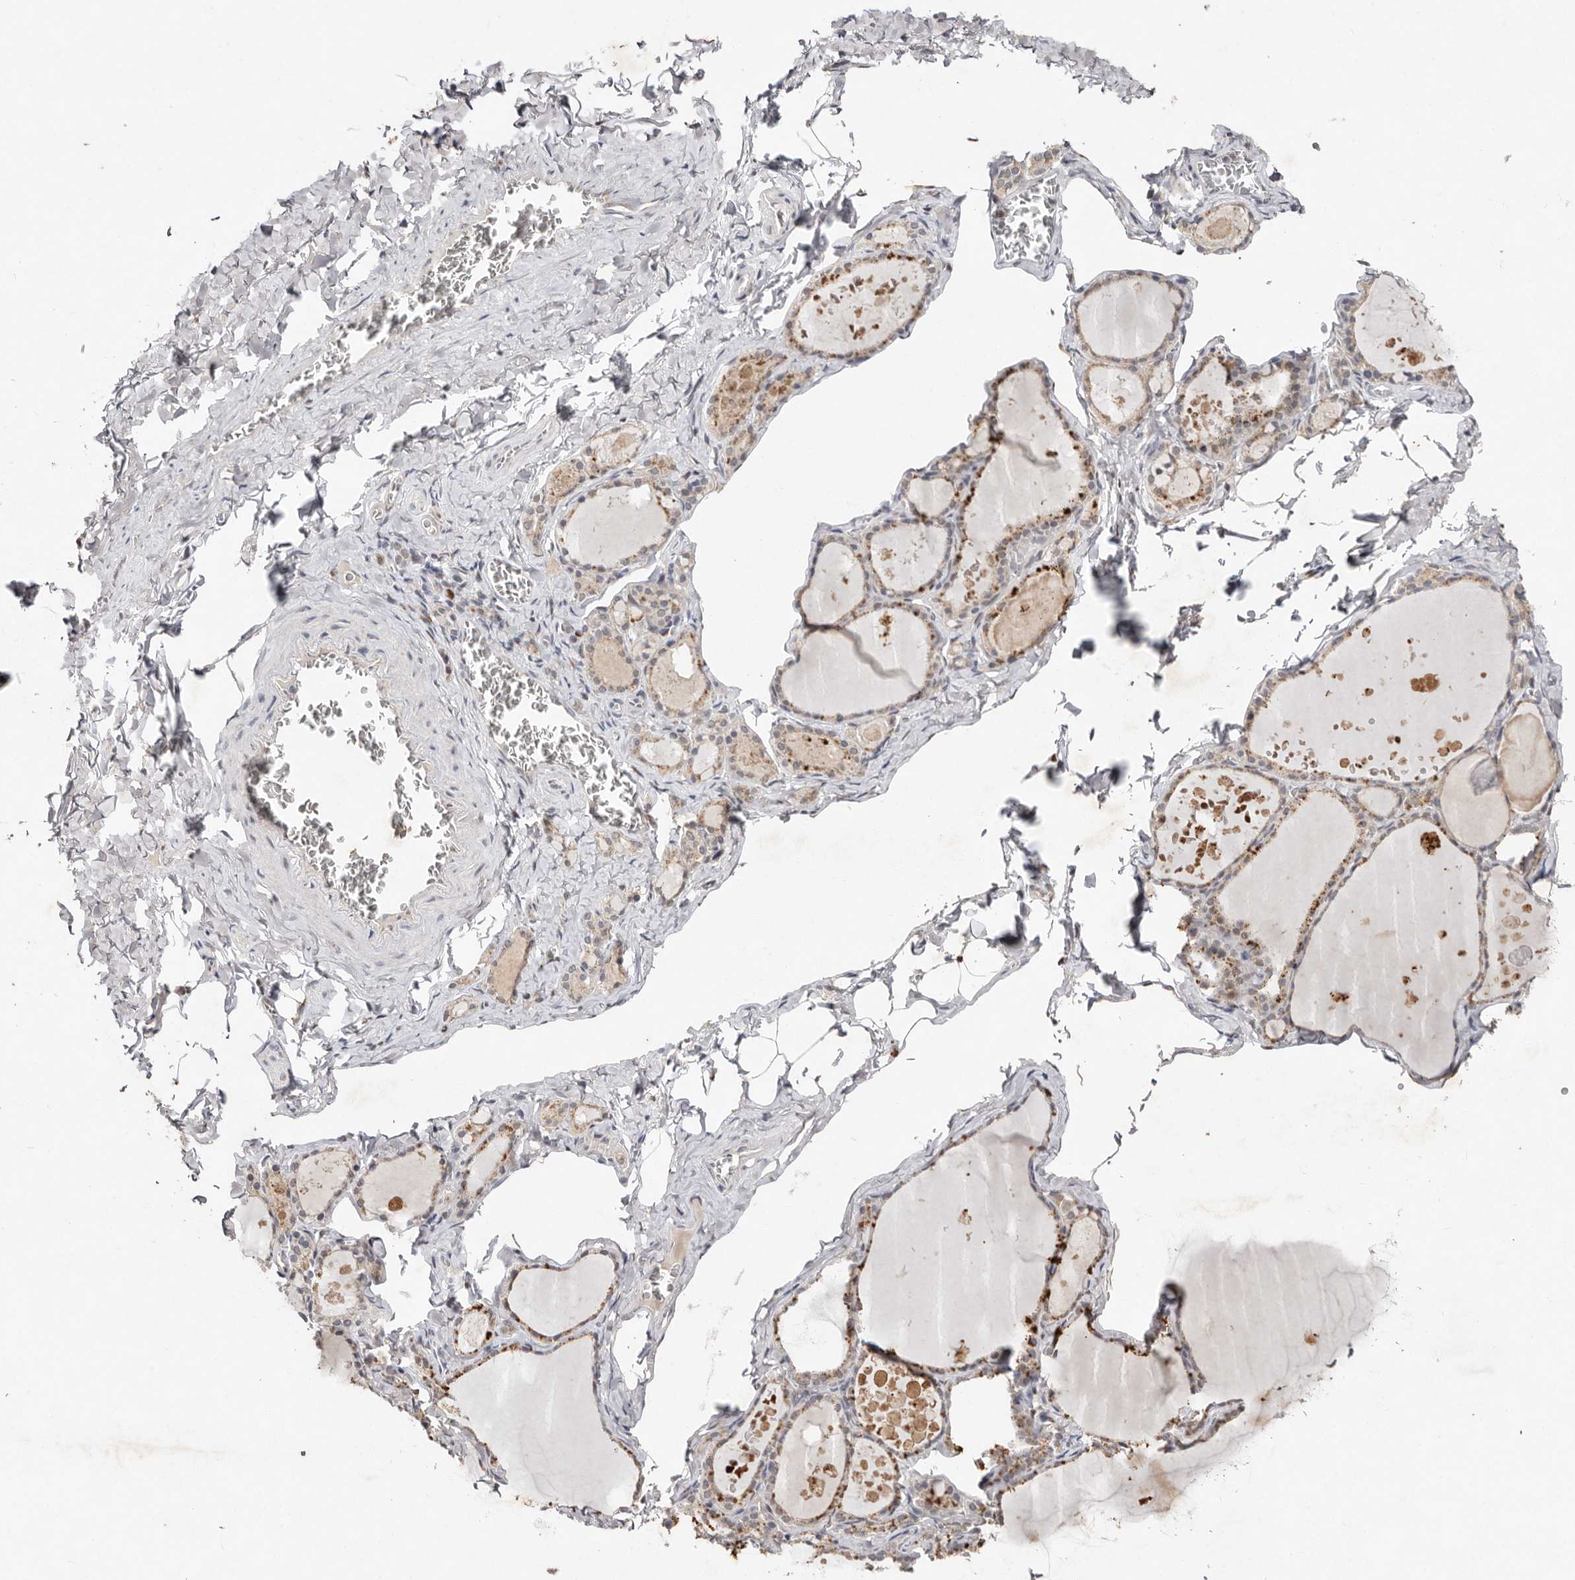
{"staining": {"intensity": "strong", "quantity": "<25%", "location": "cytoplasmic/membranous"}, "tissue": "thyroid gland", "cell_type": "Glandular cells", "image_type": "normal", "snomed": [{"axis": "morphology", "description": "Normal tissue, NOS"}, {"axis": "topography", "description": "Thyroid gland"}], "caption": "Human thyroid gland stained for a protein (brown) demonstrates strong cytoplasmic/membranous positive positivity in about <25% of glandular cells.", "gene": "KLF7", "patient": {"sex": "male", "age": 56}}